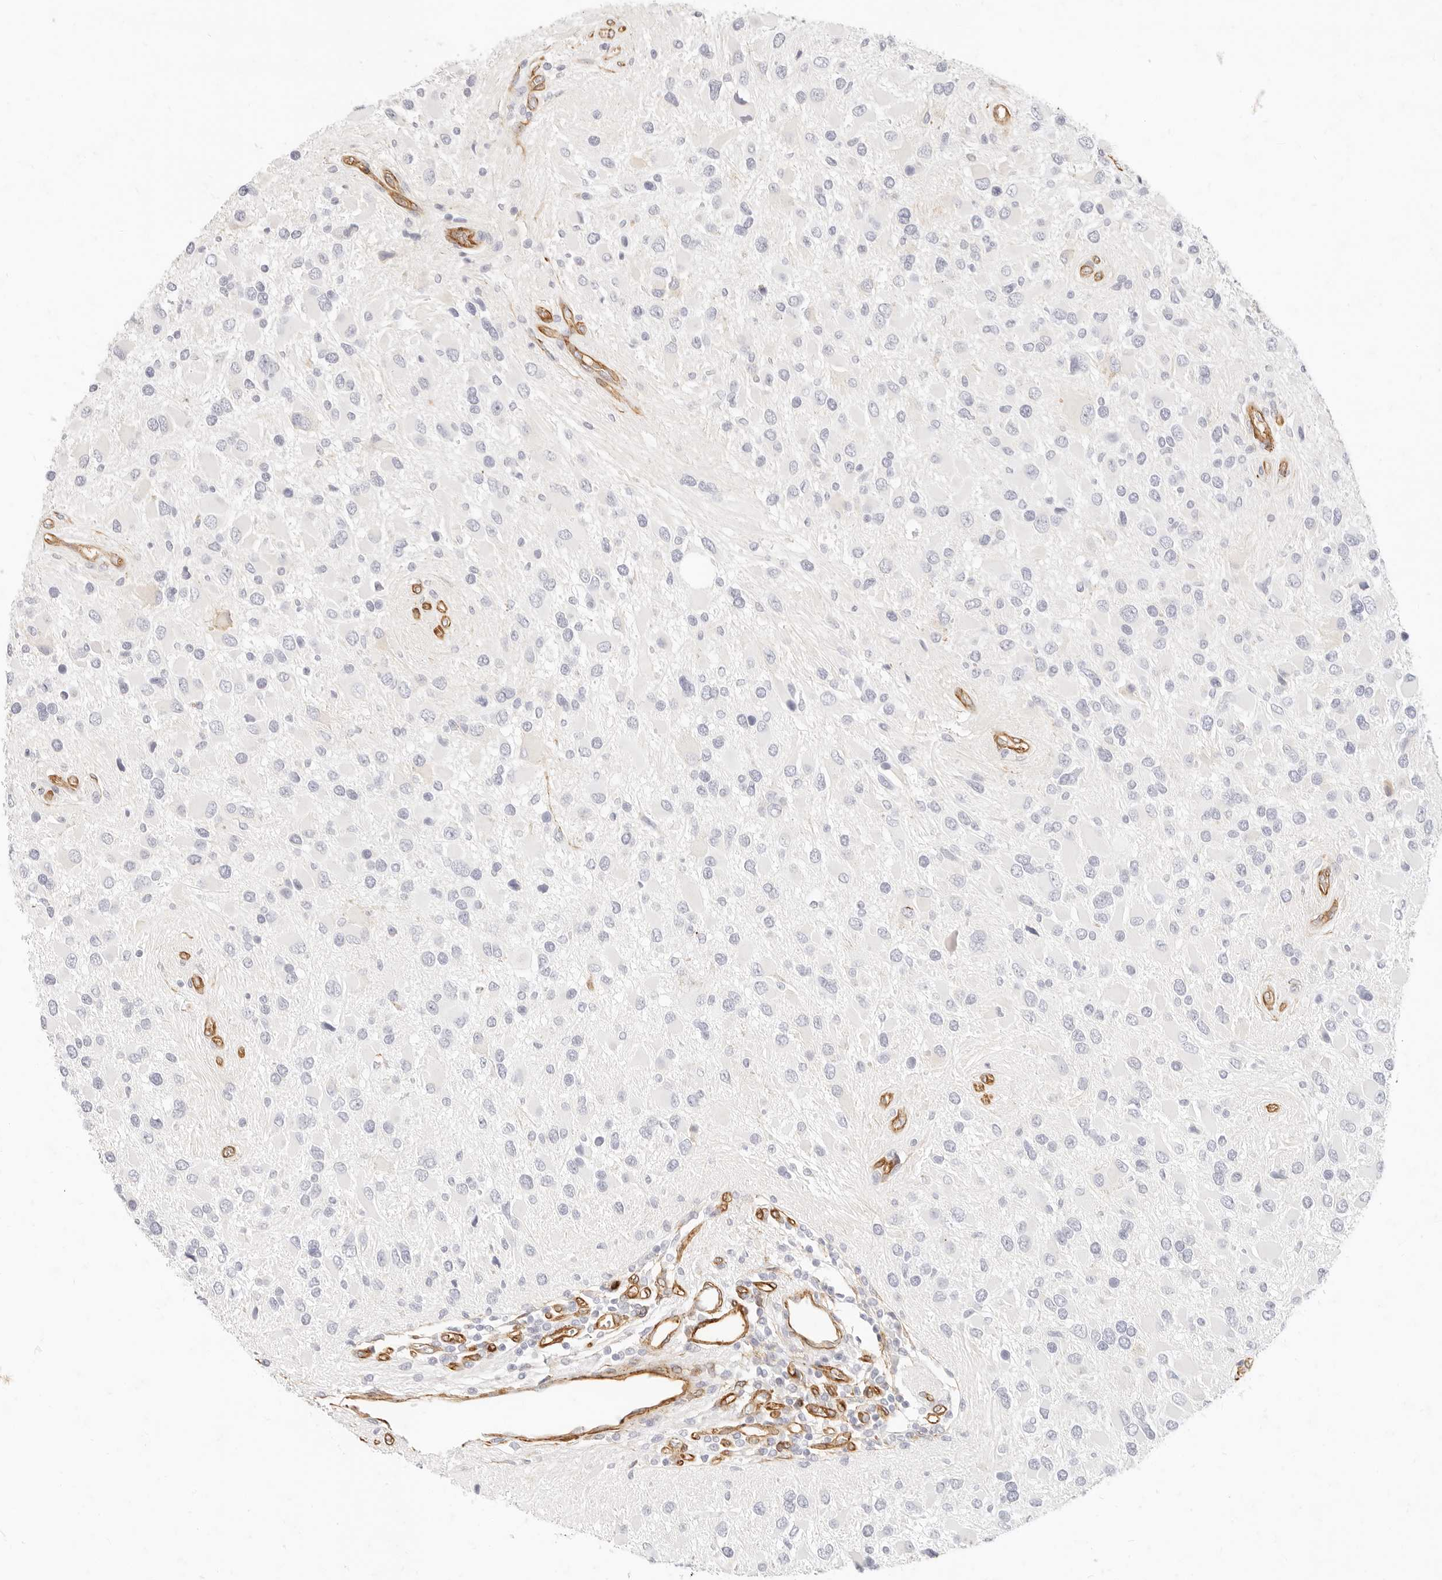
{"staining": {"intensity": "negative", "quantity": "none", "location": "none"}, "tissue": "glioma", "cell_type": "Tumor cells", "image_type": "cancer", "snomed": [{"axis": "morphology", "description": "Glioma, malignant, High grade"}, {"axis": "topography", "description": "Brain"}], "caption": "Immunohistochemistry photomicrograph of neoplastic tissue: malignant glioma (high-grade) stained with DAB demonstrates no significant protein positivity in tumor cells. (DAB immunohistochemistry visualized using brightfield microscopy, high magnification).", "gene": "NUS1", "patient": {"sex": "male", "age": 53}}